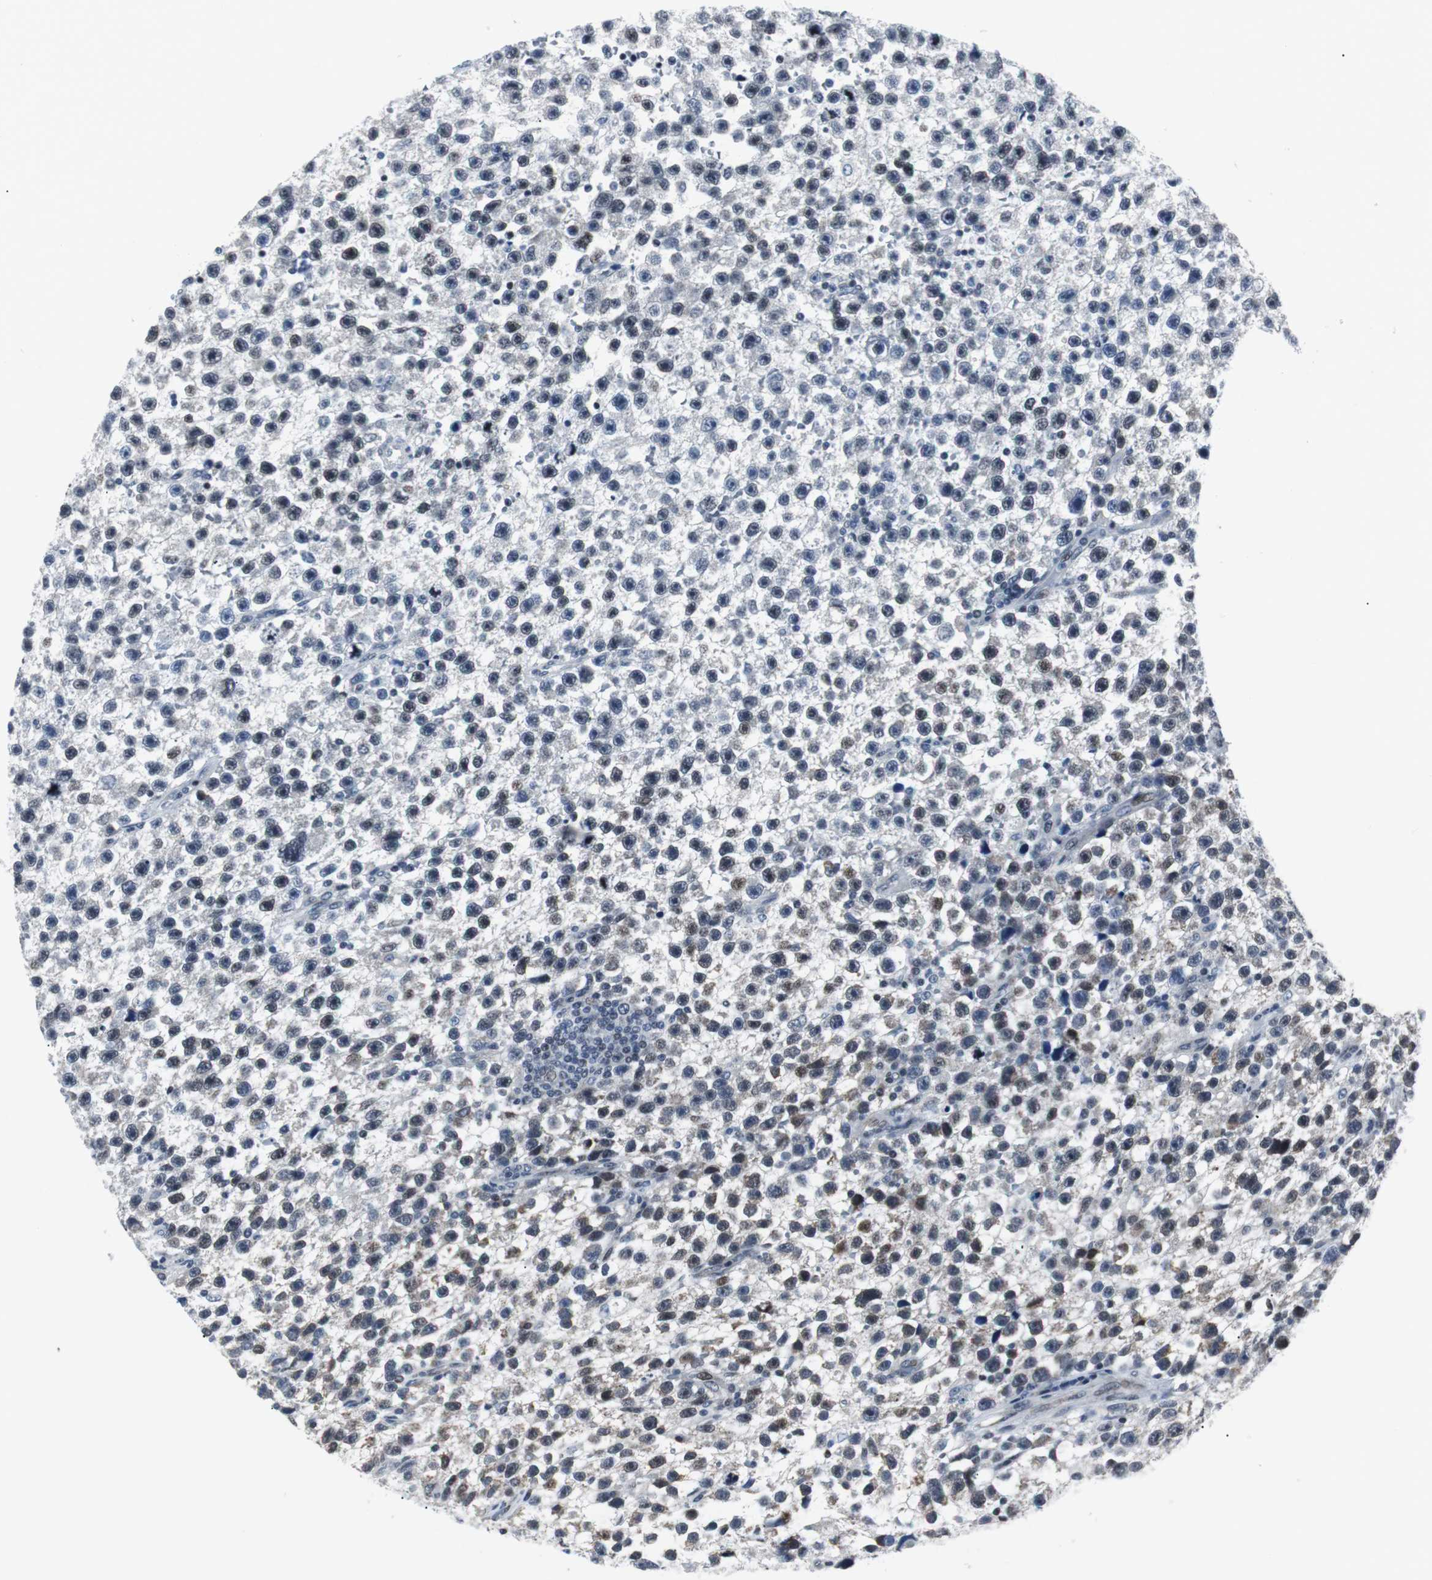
{"staining": {"intensity": "weak", "quantity": "25%-75%", "location": "nuclear"}, "tissue": "testis cancer", "cell_type": "Tumor cells", "image_type": "cancer", "snomed": [{"axis": "morphology", "description": "Seminoma, NOS"}, {"axis": "topography", "description": "Testis"}], "caption": "Seminoma (testis) stained with IHC exhibits weak nuclear expression in approximately 25%-75% of tumor cells. (brown staining indicates protein expression, while blue staining denotes nuclei).", "gene": "MTA1", "patient": {"sex": "male", "age": 33}}